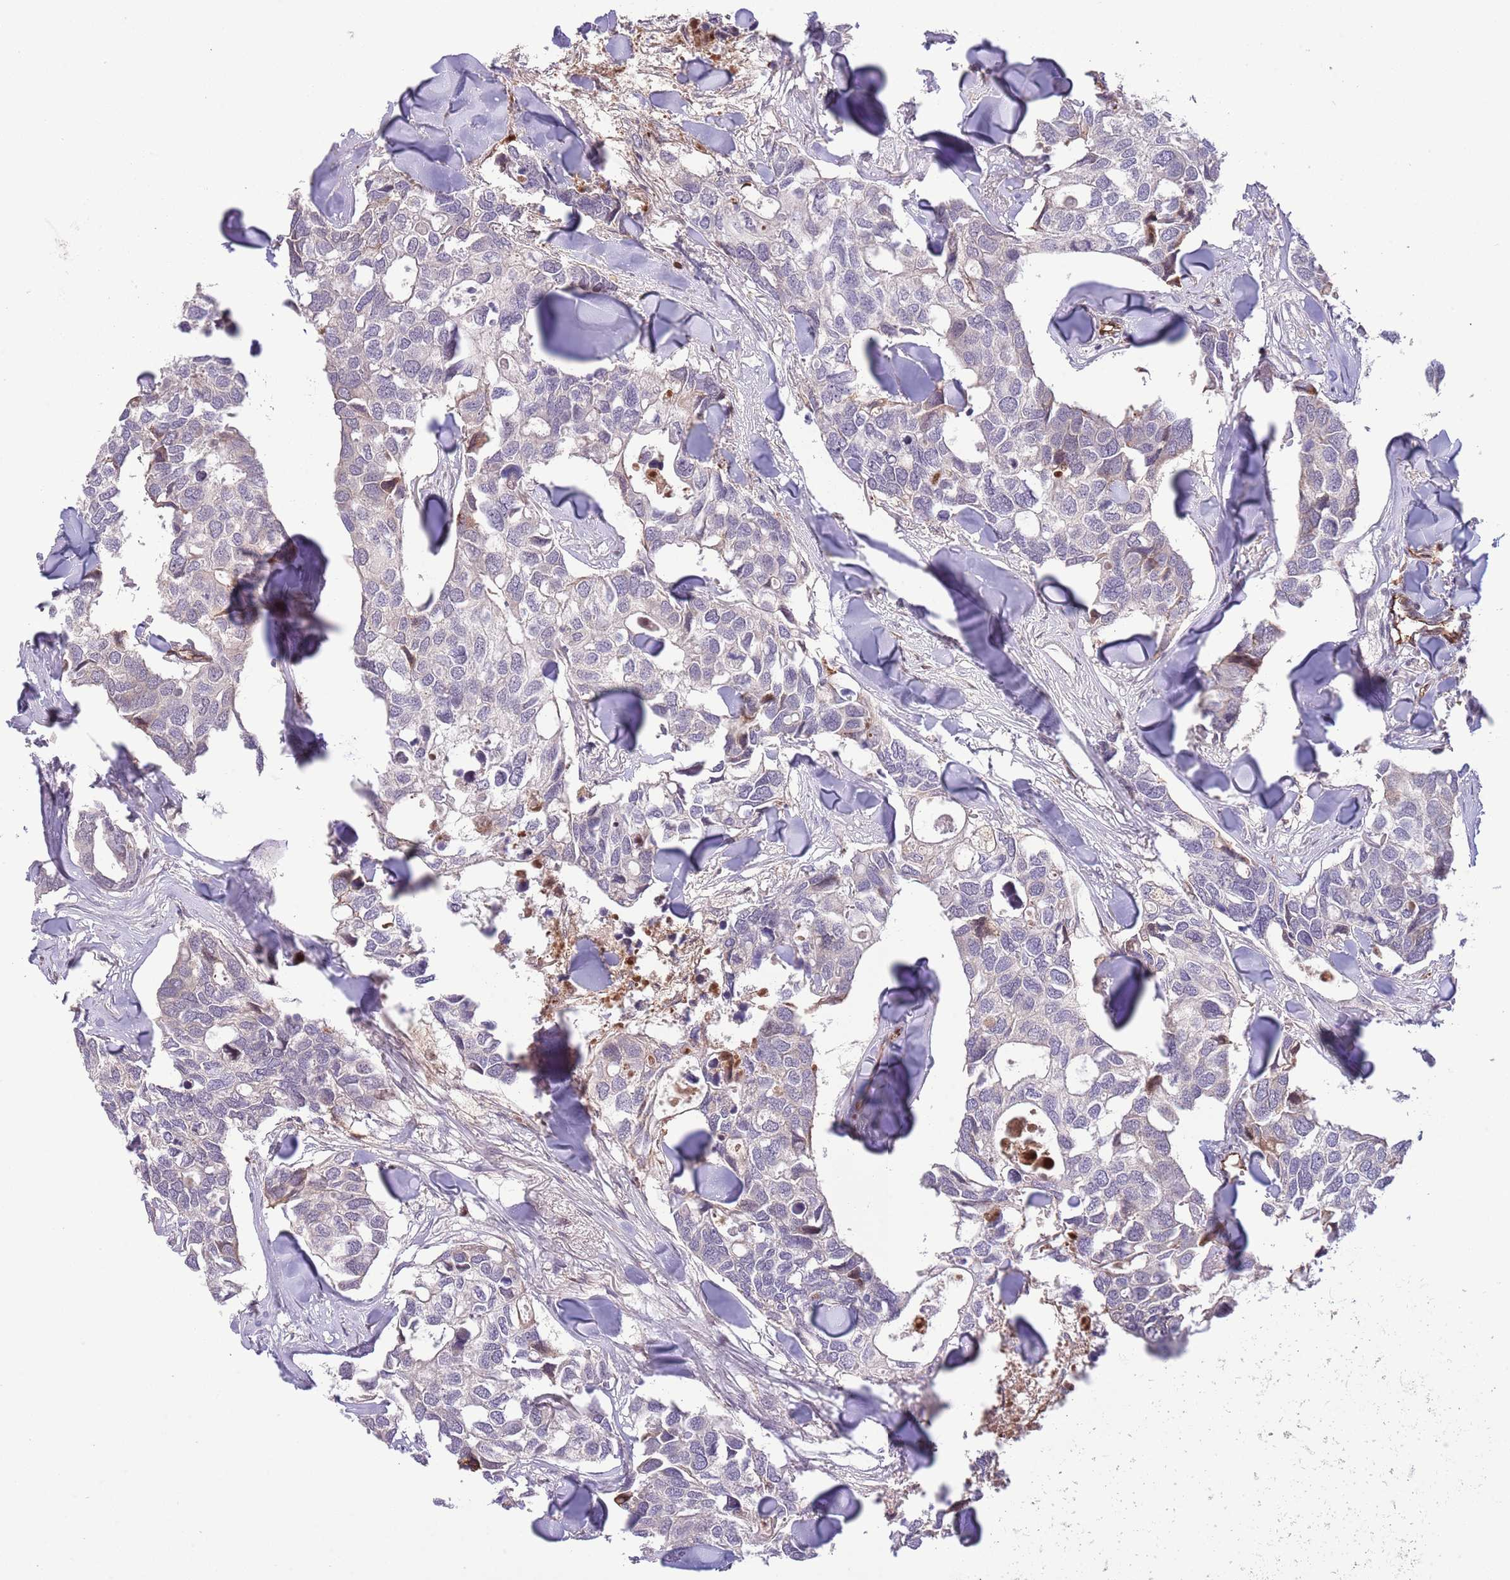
{"staining": {"intensity": "weak", "quantity": "<25%", "location": "cytoplasmic/membranous"}, "tissue": "breast cancer", "cell_type": "Tumor cells", "image_type": "cancer", "snomed": [{"axis": "morphology", "description": "Duct carcinoma"}, {"axis": "topography", "description": "Breast"}], "caption": "Breast cancer stained for a protein using immunohistochemistry displays no staining tumor cells.", "gene": "DPP10", "patient": {"sex": "female", "age": 83}}